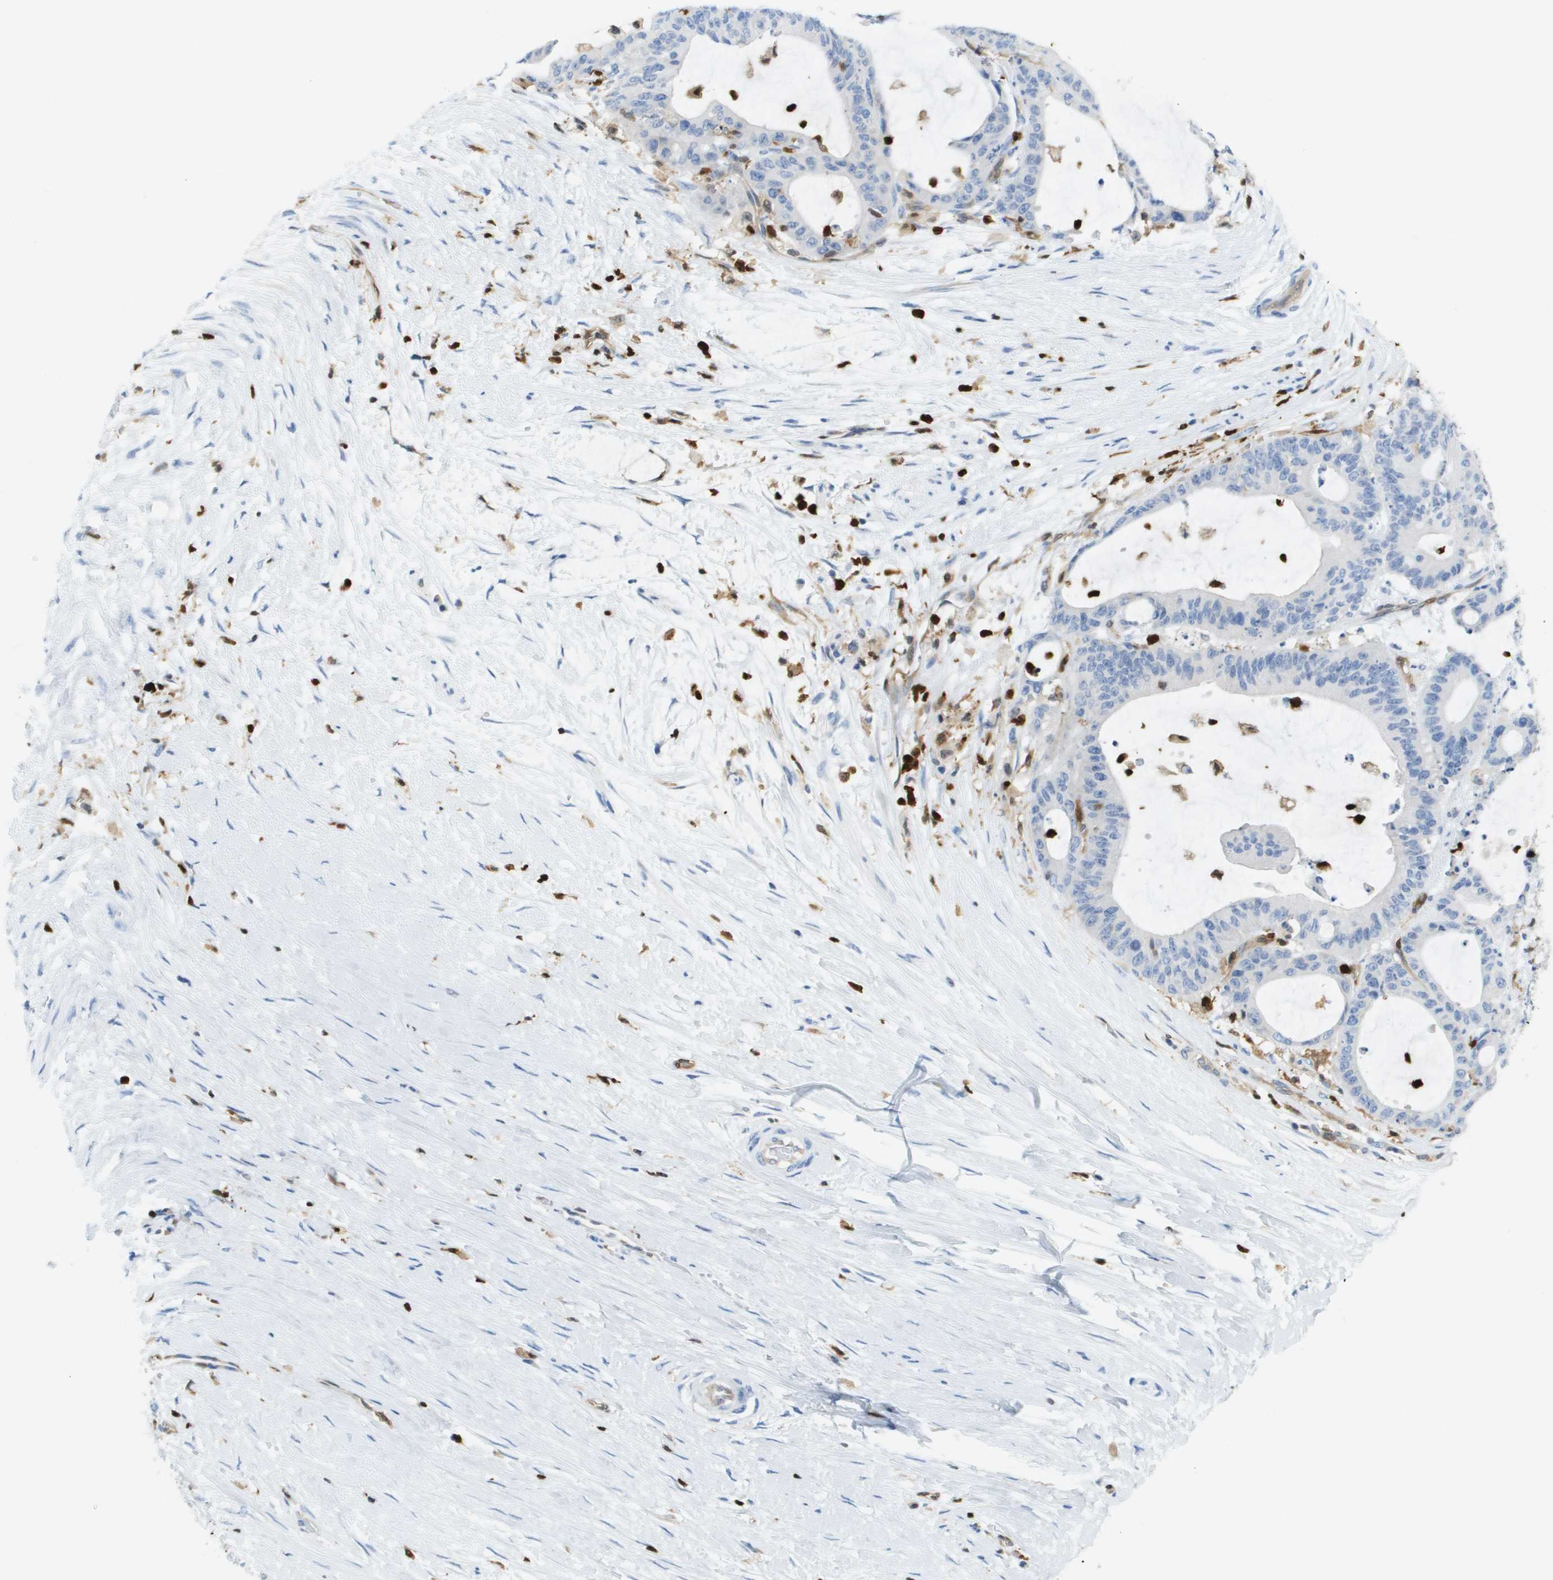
{"staining": {"intensity": "negative", "quantity": "none", "location": "none"}, "tissue": "liver cancer", "cell_type": "Tumor cells", "image_type": "cancer", "snomed": [{"axis": "morphology", "description": "Cholangiocarcinoma"}, {"axis": "topography", "description": "Liver"}], "caption": "Liver cancer was stained to show a protein in brown. There is no significant positivity in tumor cells.", "gene": "DOCK5", "patient": {"sex": "female", "age": 73}}